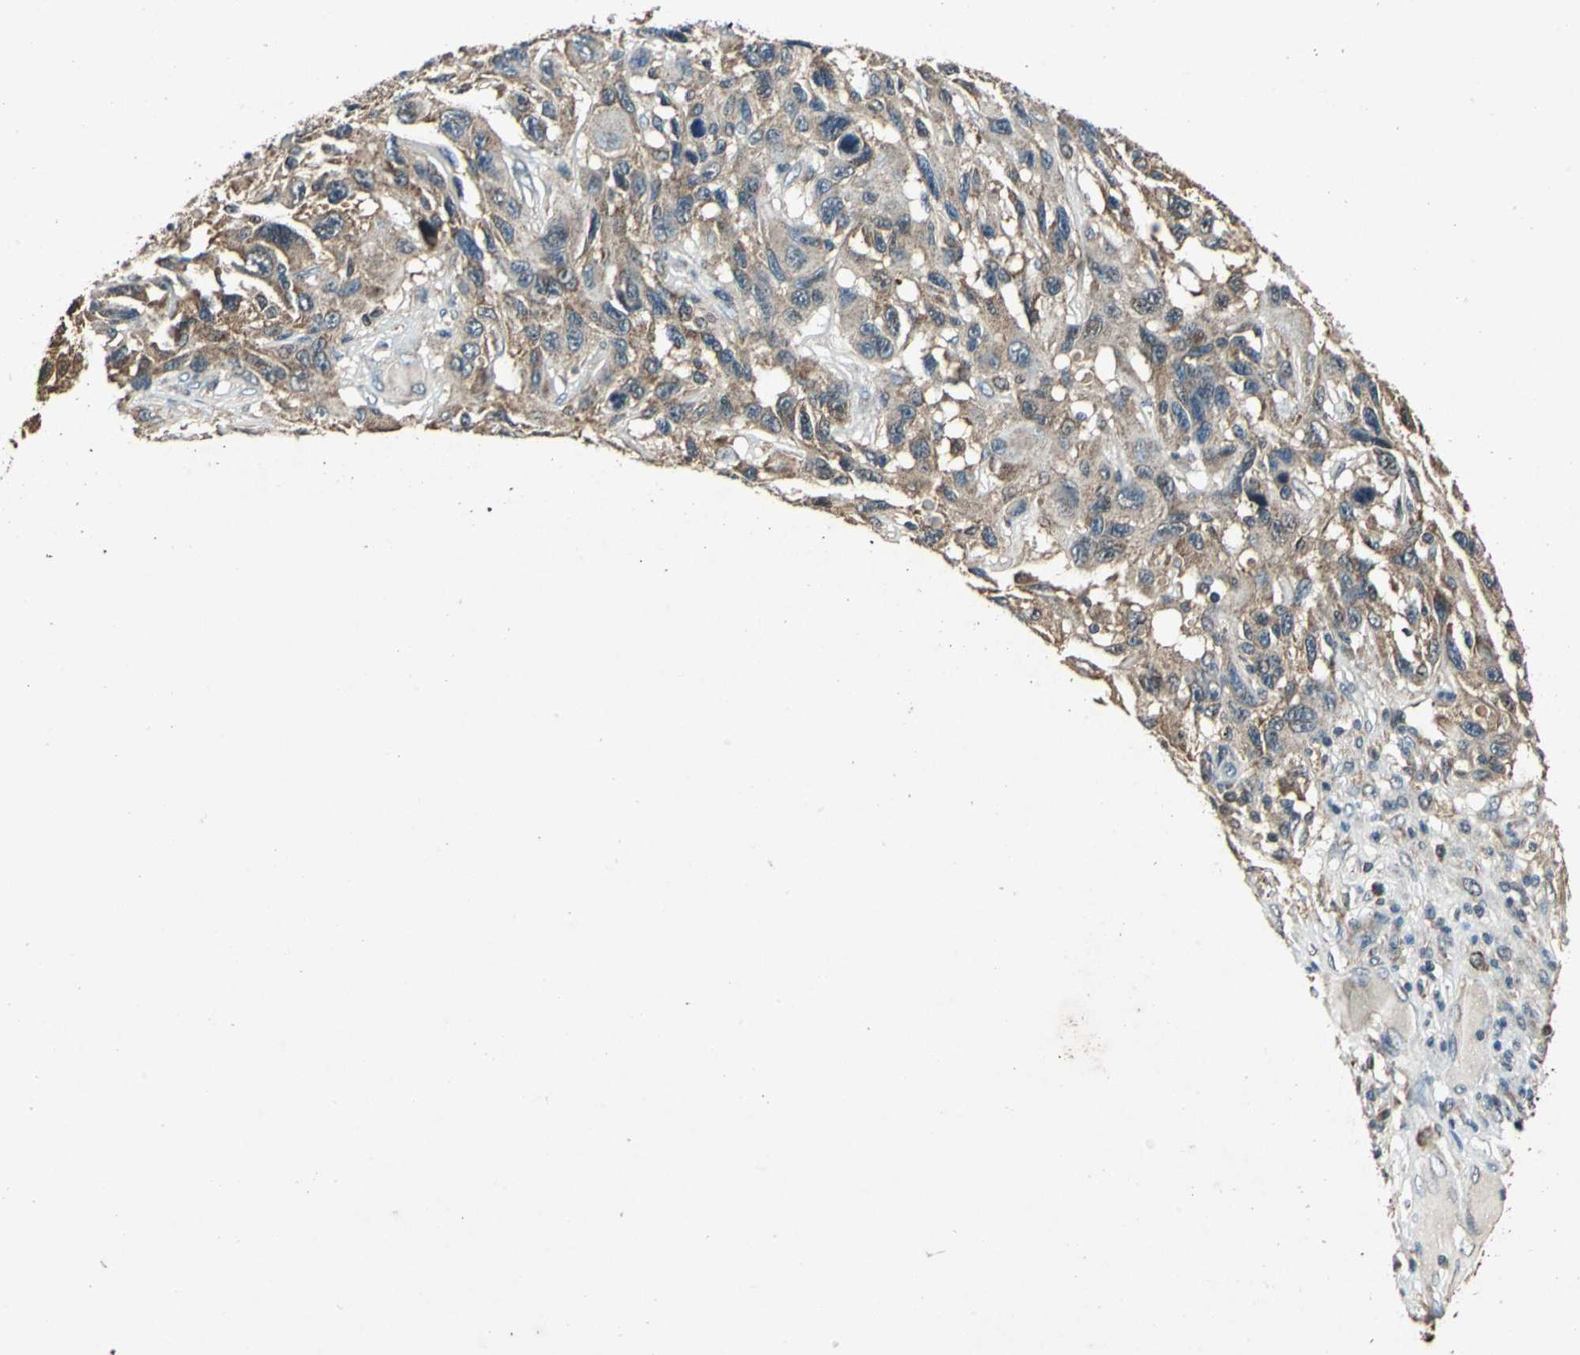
{"staining": {"intensity": "moderate", "quantity": ">75%", "location": "cytoplasmic/membranous"}, "tissue": "melanoma", "cell_type": "Tumor cells", "image_type": "cancer", "snomed": [{"axis": "morphology", "description": "Malignant melanoma, NOS"}, {"axis": "topography", "description": "Skin"}], "caption": "A photomicrograph of malignant melanoma stained for a protein exhibits moderate cytoplasmic/membranous brown staining in tumor cells.", "gene": "AHSA1", "patient": {"sex": "male", "age": 53}}